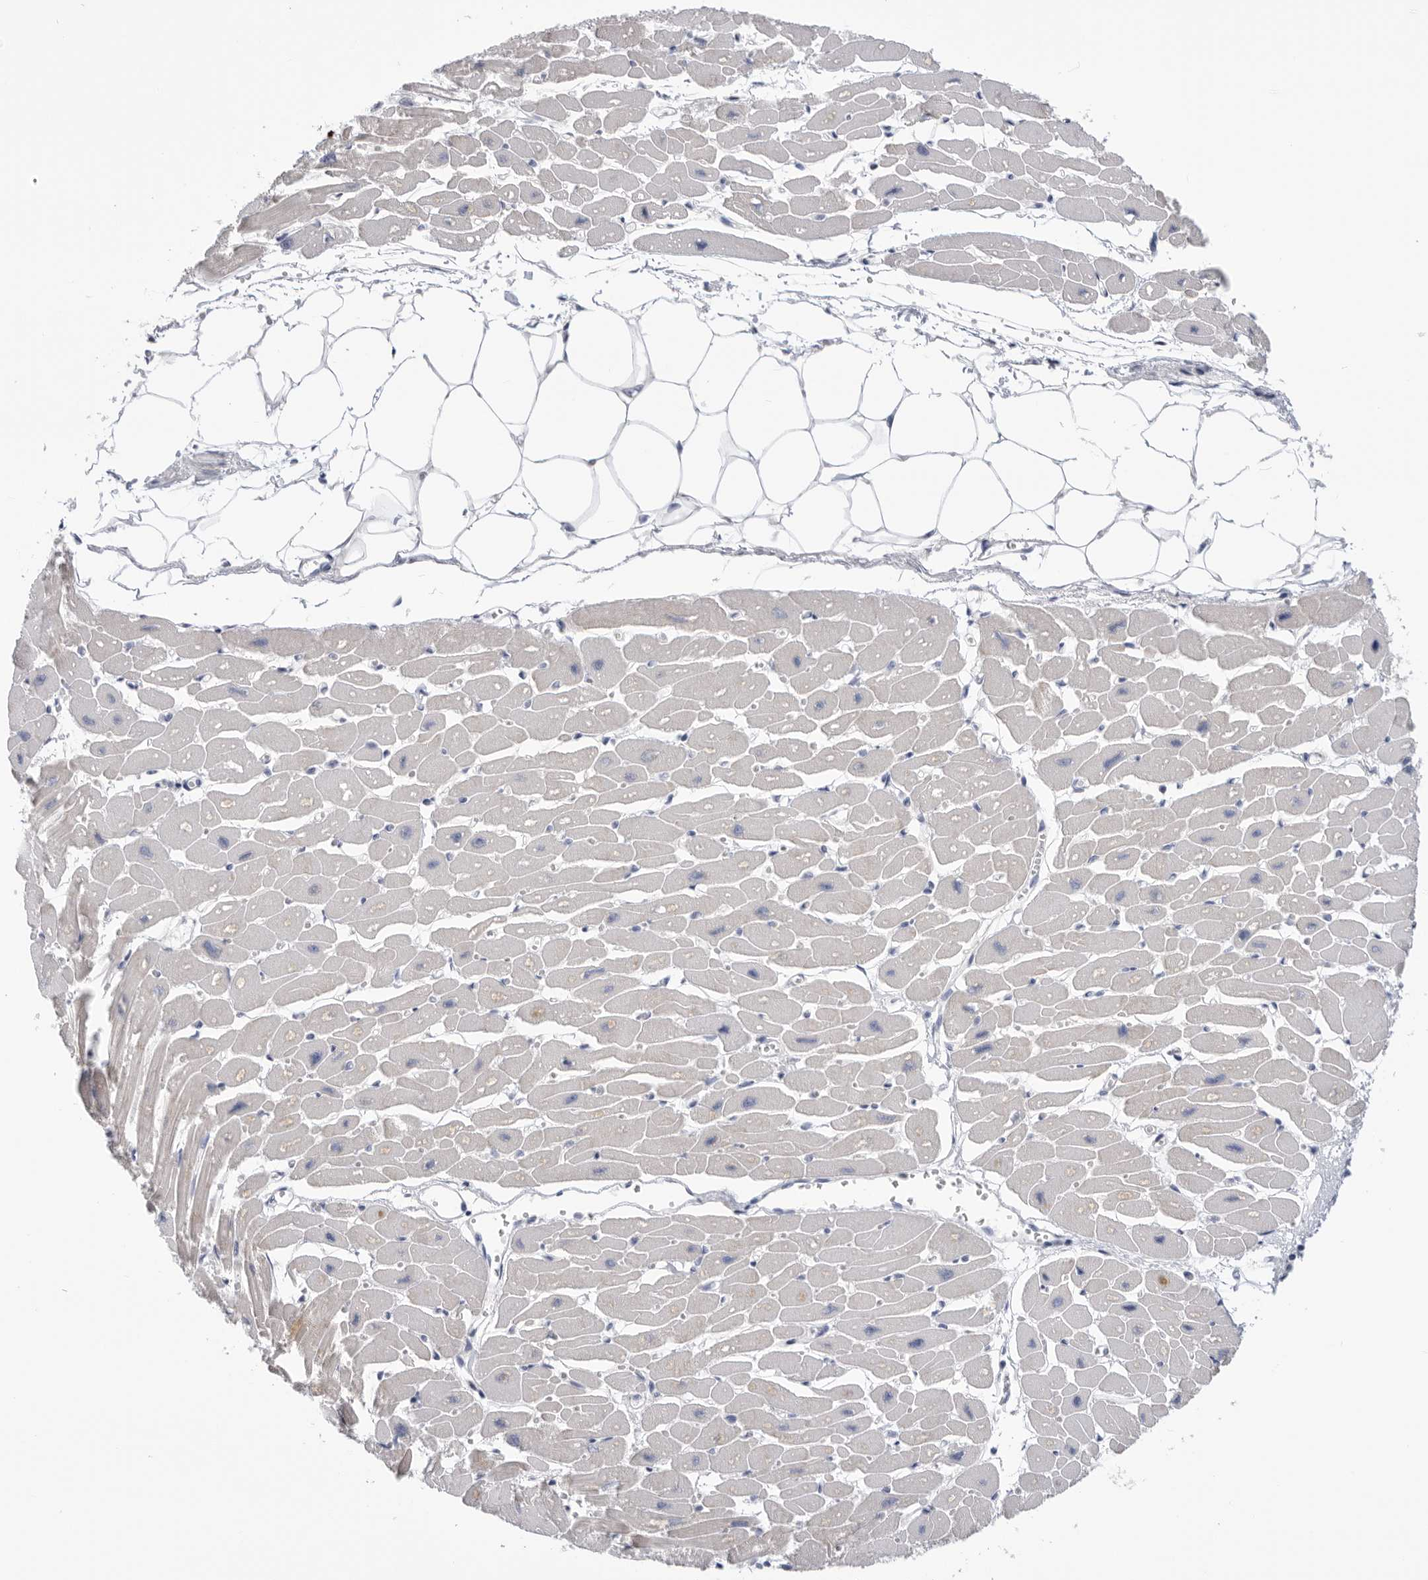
{"staining": {"intensity": "moderate", "quantity": "25%-75%", "location": "cytoplasmic/membranous"}, "tissue": "heart muscle", "cell_type": "Cardiomyocytes", "image_type": "normal", "snomed": [{"axis": "morphology", "description": "Normal tissue, NOS"}, {"axis": "topography", "description": "Heart"}], "caption": "Protein analysis of normal heart muscle reveals moderate cytoplasmic/membranous expression in about 25%-75% of cardiomyocytes. The staining was performed using DAB (3,3'-diaminobenzidine) to visualize the protein expression in brown, while the nuclei were stained in blue with hematoxylin (Magnification: 20x).", "gene": "MTFR1L", "patient": {"sex": "female", "age": 54}}